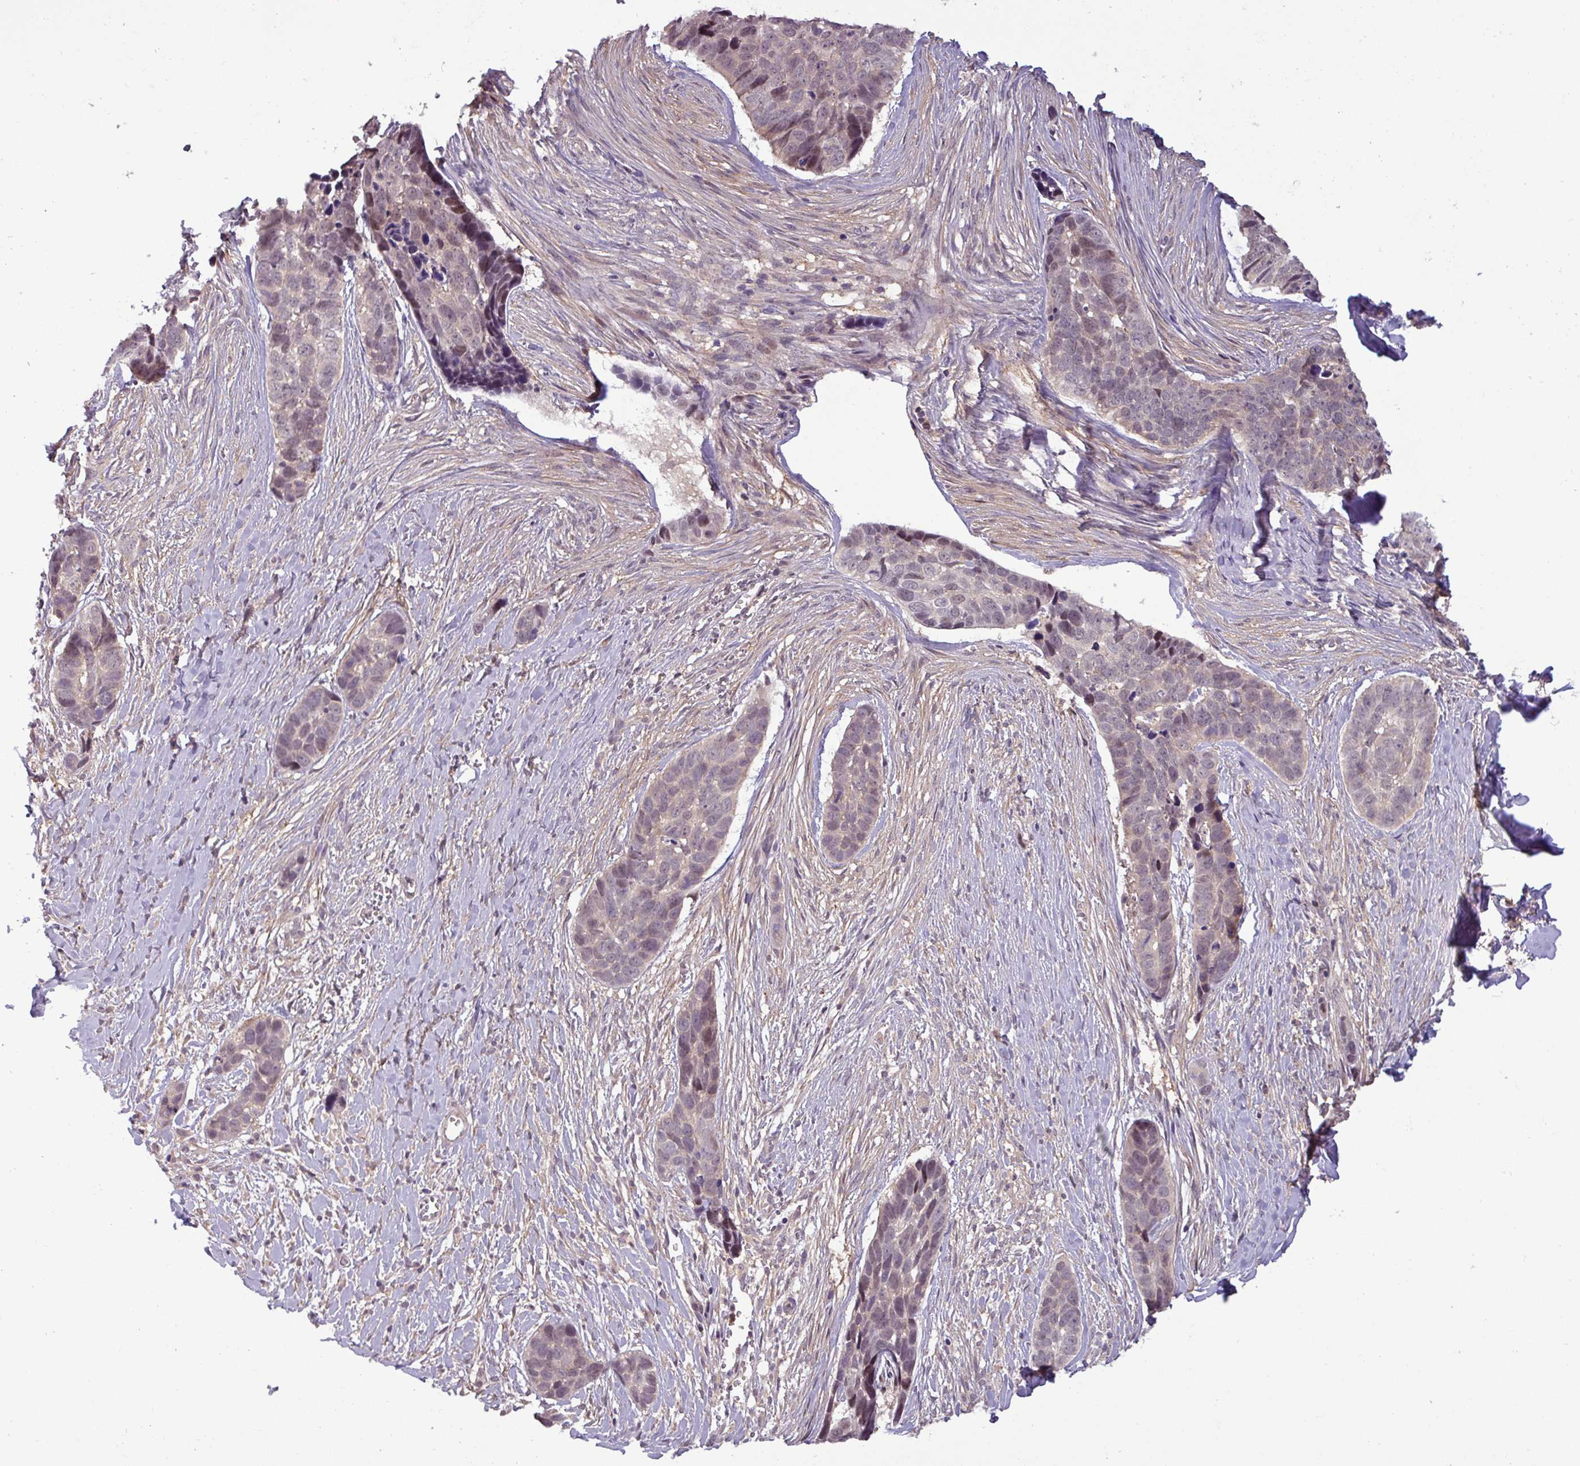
{"staining": {"intensity": "moderate", "quantity": "<25%", "location": "nuclear"}, "tissue": "skin cancer", "cell_type": "Tumor cells", "image_type": "cancer", "snomed": [{"axis": "morphology", "description": "Basal cell carcinoma"}, {"axis": "topography", "description": "Skin"}], "caption": "Immunohistochemical staining of skin cancer displays low levels of moderate nuclear protein staining in about <25% of tumor cells.", "gene": "NPFFR1", "patient": {"sex": "female", "age": 82}}